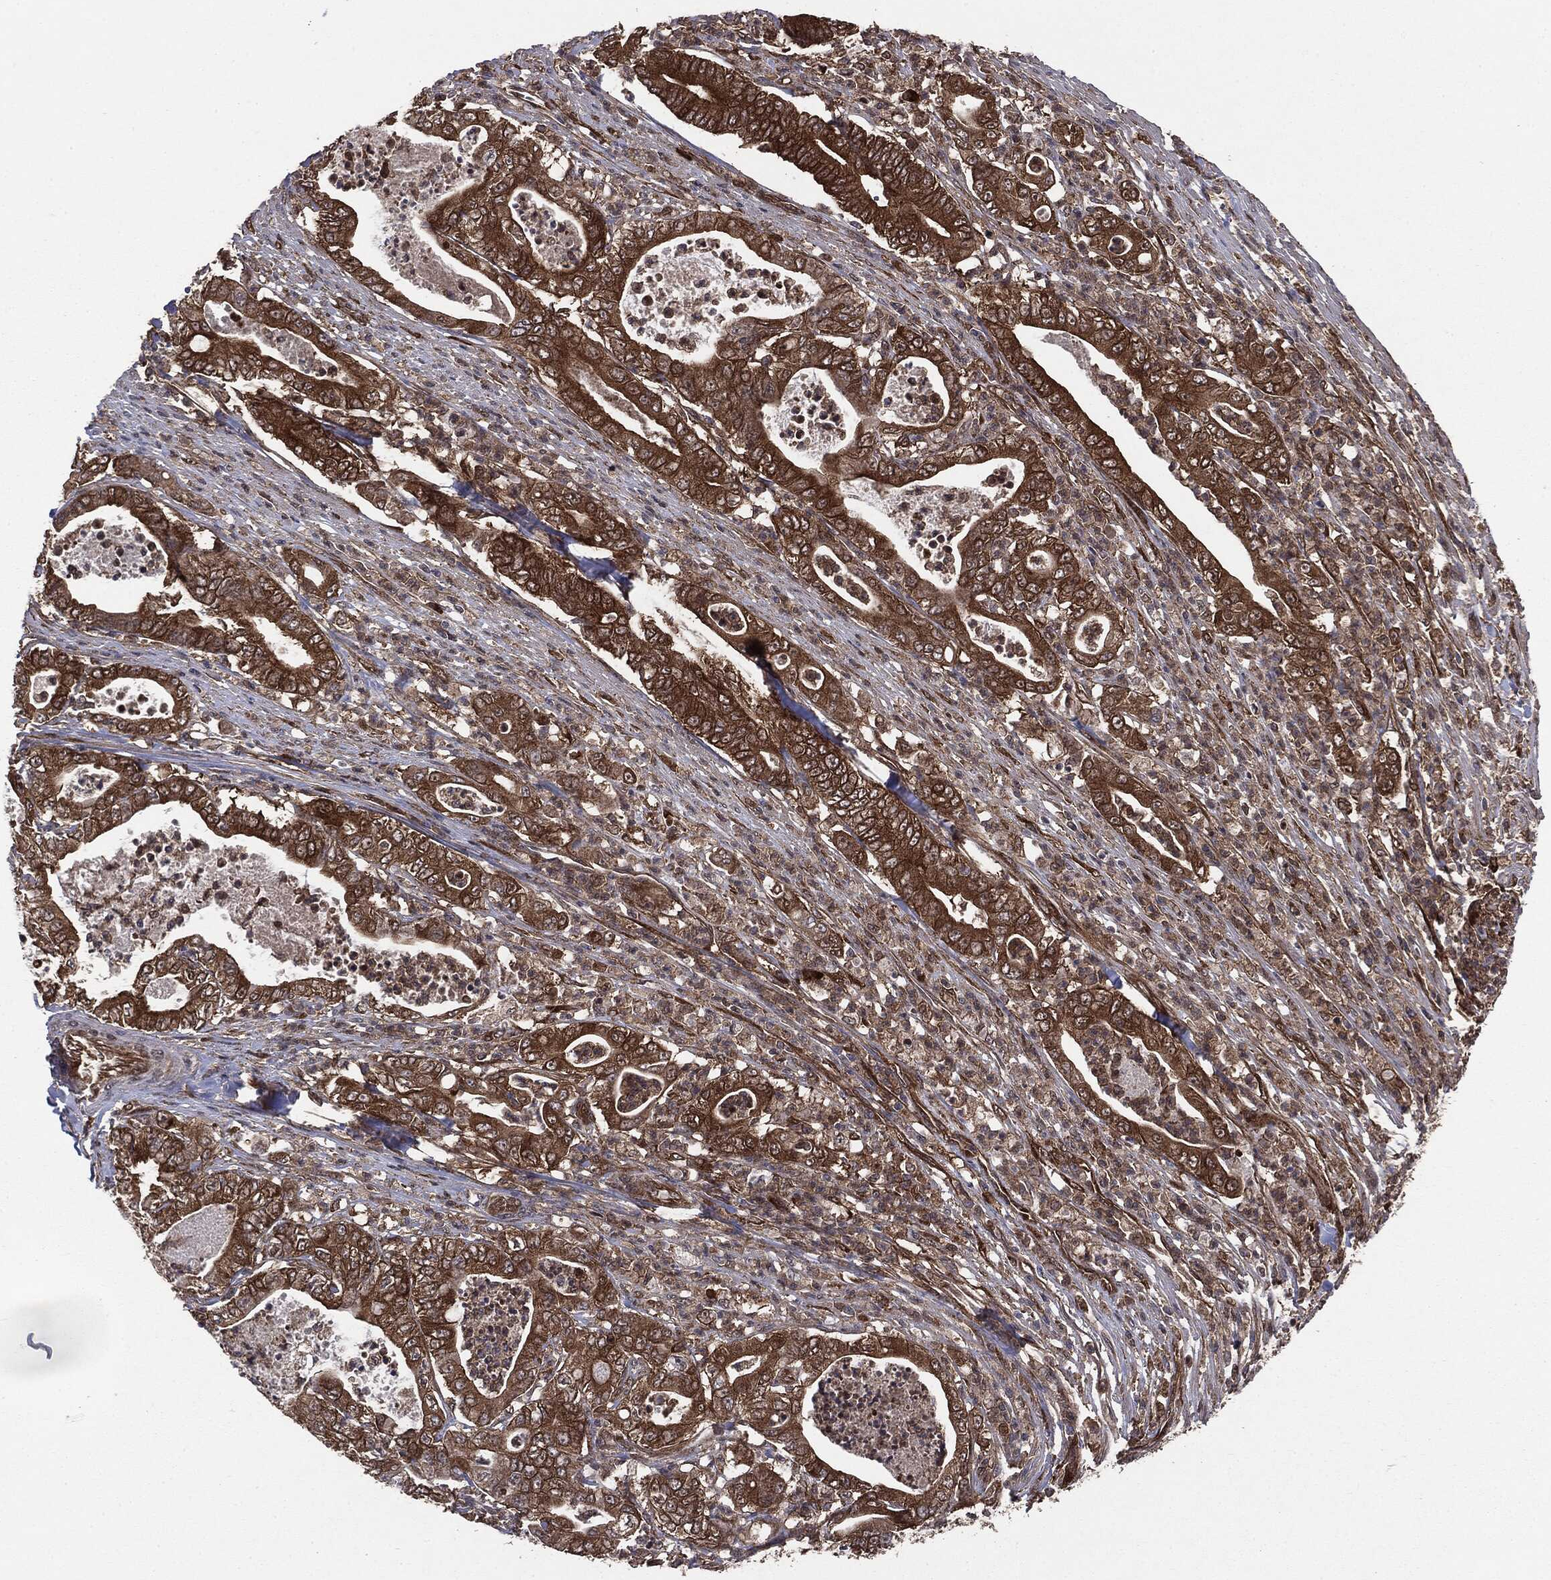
{"staining": {"intensity": "strong", "quantity": ">75%", "location": "cytoplasmic/membranous"}, "tissue": "pancreatic cancer", "cell_type": "Tumor cells", "image_type": "cancer", "snomed": [{"axis": "morphology", "description": "Adenocarcinoma, NOS"}, {"axis": "topography", "description": "Pancreas"}], "caption": "Tumor cells show high levels of strong cytoplasmic/membranous staining in approximately >75% of cells in adenocarcinoma (pancreatic). The staining was performed using DAB to visualize the protein expression in brown, while the nuclei were stained in blue with hematoxylin (Magnification: 20x).", "gene": "NME1", "patient": {"sex": "male", "age": 71}}